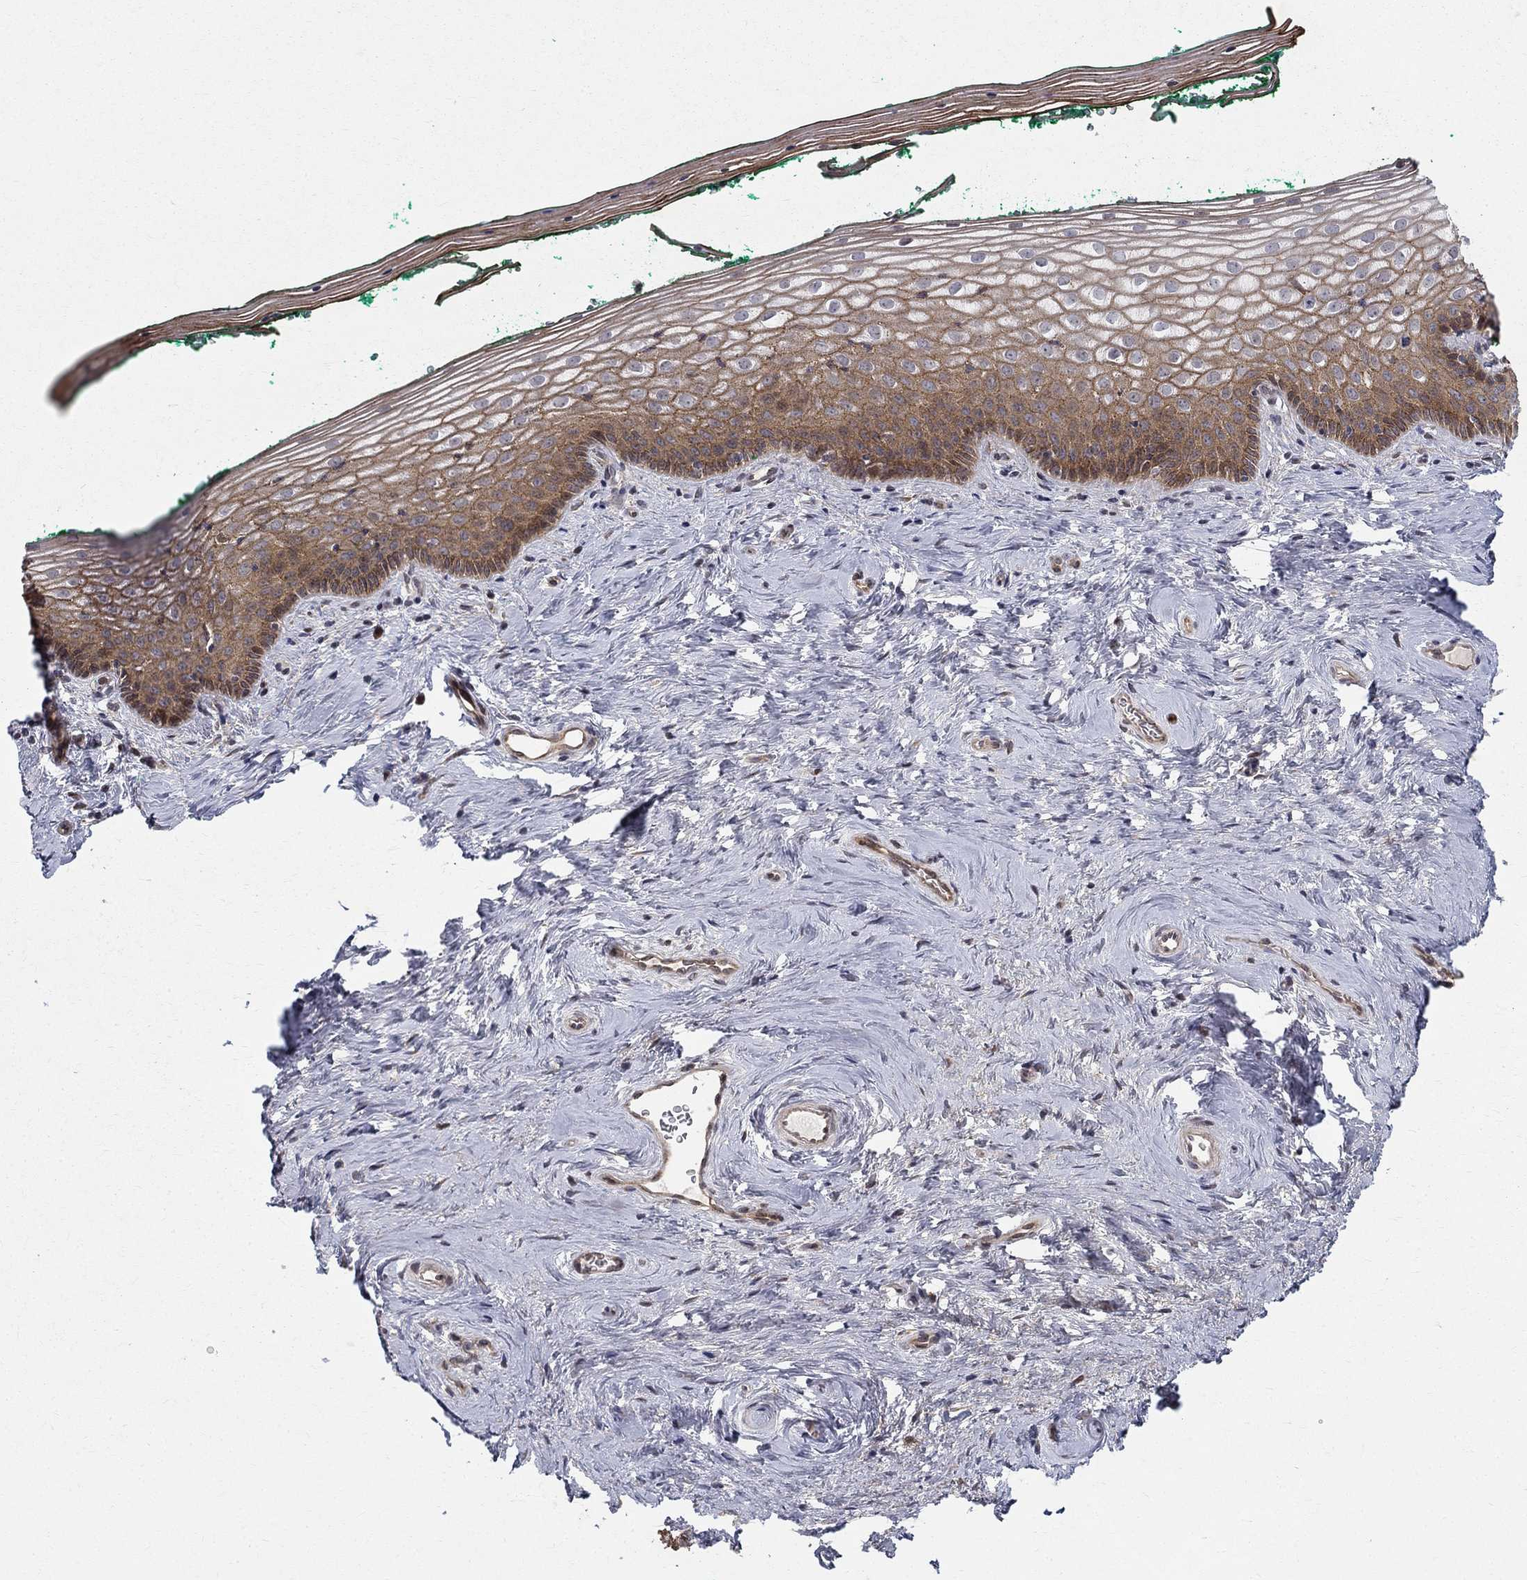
{"staining": {"intensity": "moderate", "quantity": ">75%", "location": "cytoplasmic/membranous"}, "tissue": "vagina", "cell_type": "Squamous epithelial cells", "image_type": "normal", "snomed": [{"axis": "morphology", "description": "Normal tissue, NOS"}, {"axis": "topography", "description": "Vagina"}], "caption": "Squamous epithelial cells exhibit moderate cytoplasmic/membranous expression in approximately >75% of cells in unremarkable vagina. (DAB (3,3'-diaminobenzidine) IHC, brown staining for protein, blue staining for nuclei).", "gene": "WDR19", "patient": {"sex": "female", "age": 45}}